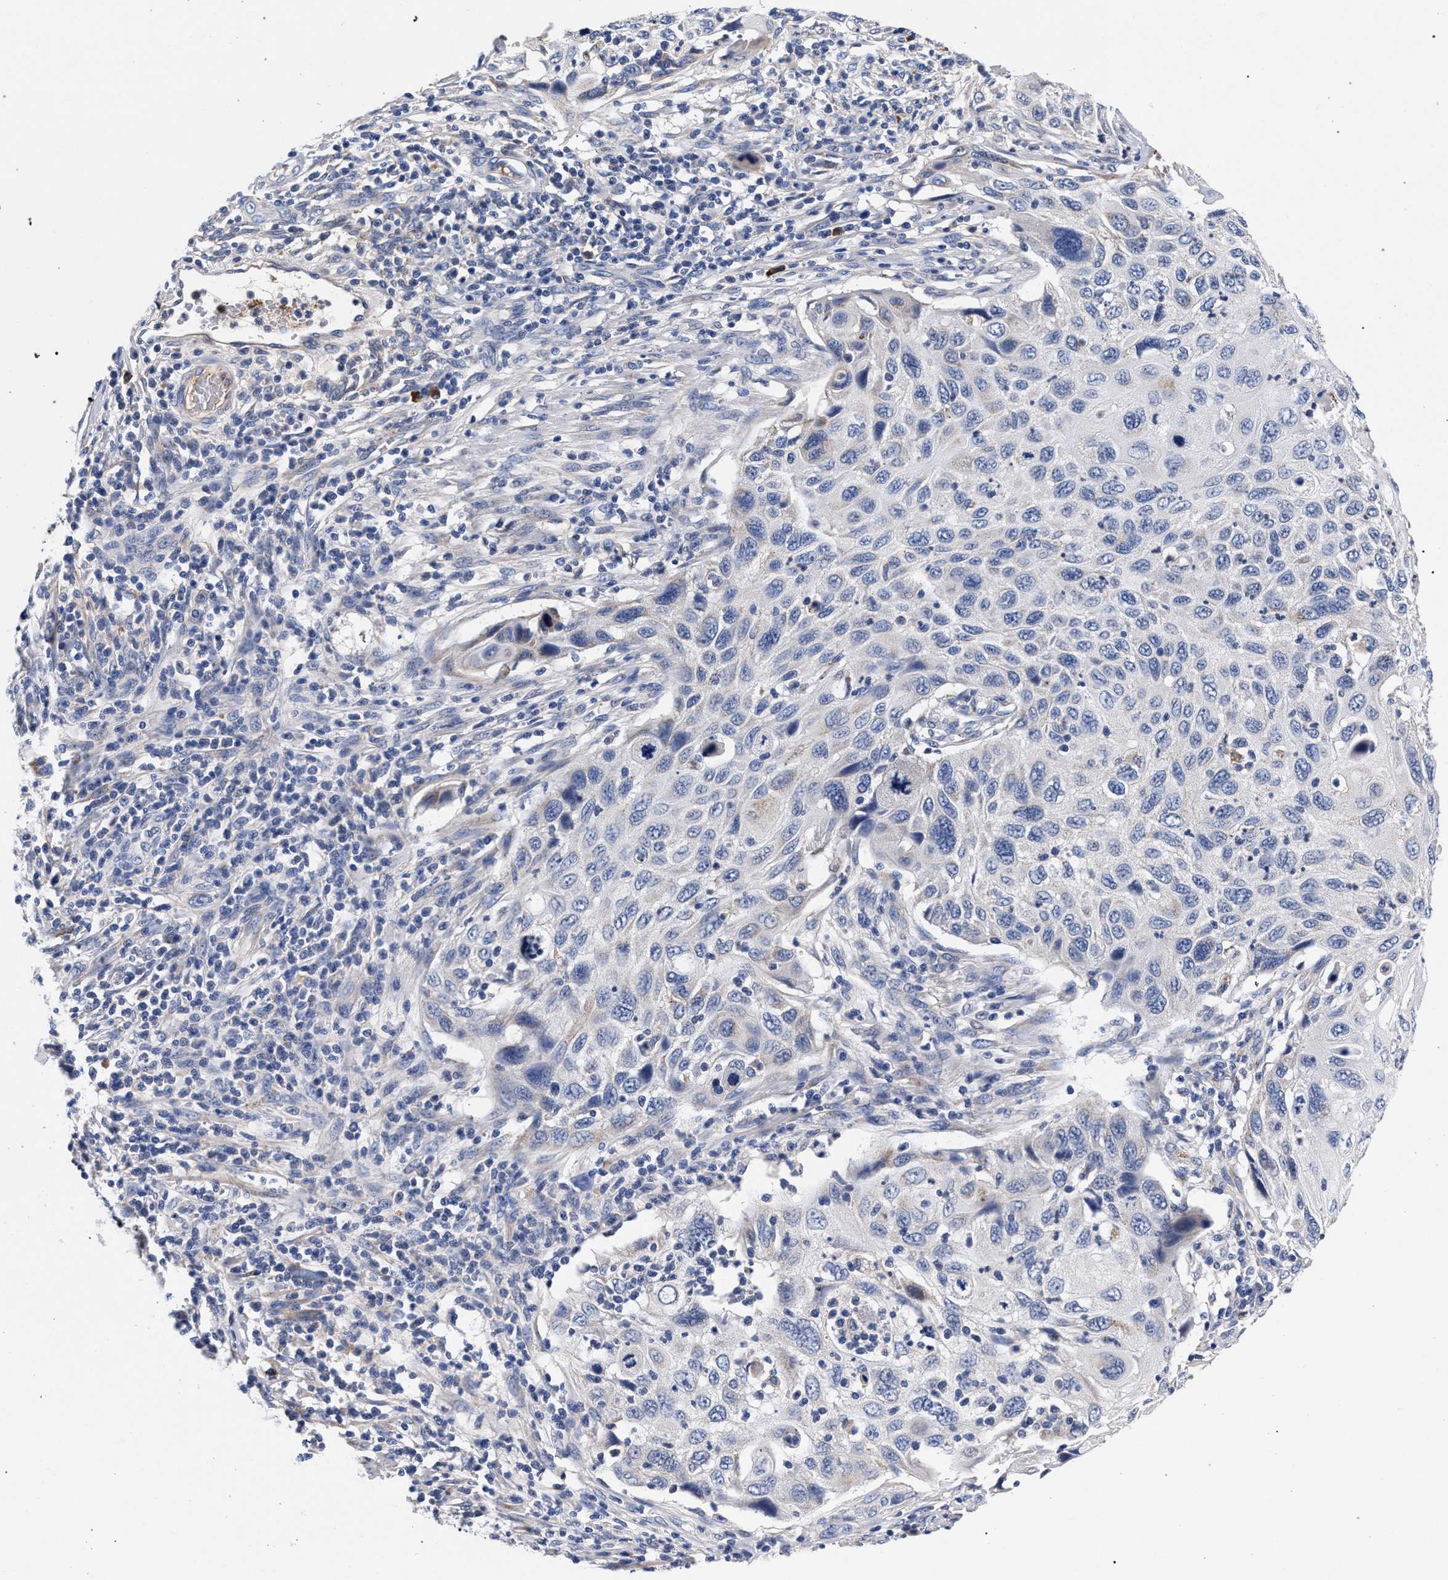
{"staining": {"intensity": "negative", "quantity": "none", "location": "none"}, "tissue": "cervical cancer", "cell_type": "Tumor cells", "image_type": "cancer", "snomed": [{"axis": "morphology", "description": "Squamous cell carcinoma, NOS"}, {"axis": "topography", "description": "Cervix"}], "caption": "Photomicrograph shows no significant protein expression in tumor cells of cervical cancer.", "gene": "ACOX1", "patient": {"sex": "female", "age": 70}}